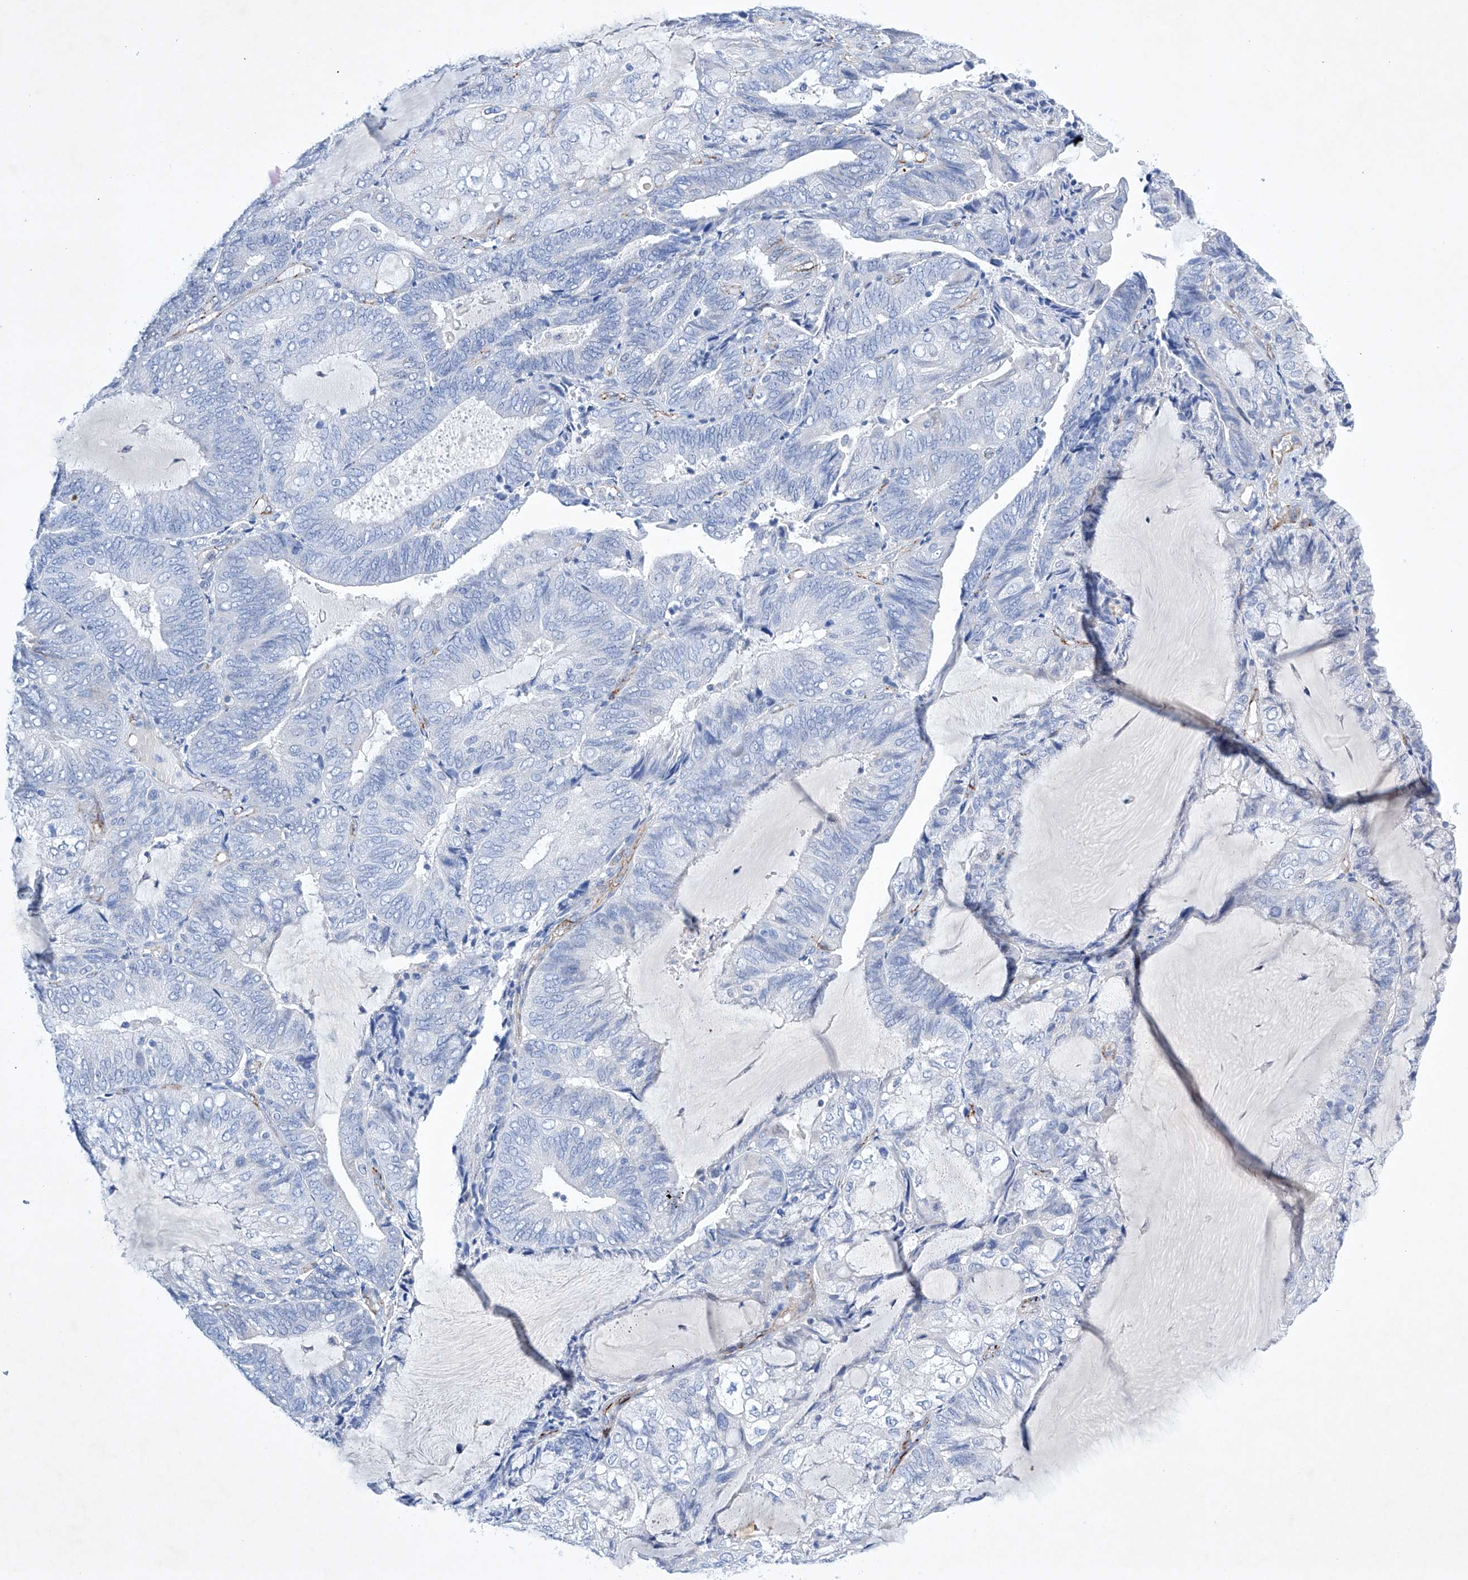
{"staining": {"intensity": "negative", "quantity": "none", "location": "none"}, "tissue": "endometrial cancer", "cell_type": "Tumor cells", "image_type": "cancer", "snomed": [{"axis": "morphology", "description": "Adenocarcinoma, NOS"}, {"axis": "topography", "description": "Endometrium"}], "caption": "An immunohistochemistry (IHC) image of endometrial cancer (adenocarcinoma) is shown. There is no staining in tumor cells of endometrial cancer (adenocarcinoma).", "gene": "ETV7", "patient": {"sex": "female", "age": 81}}